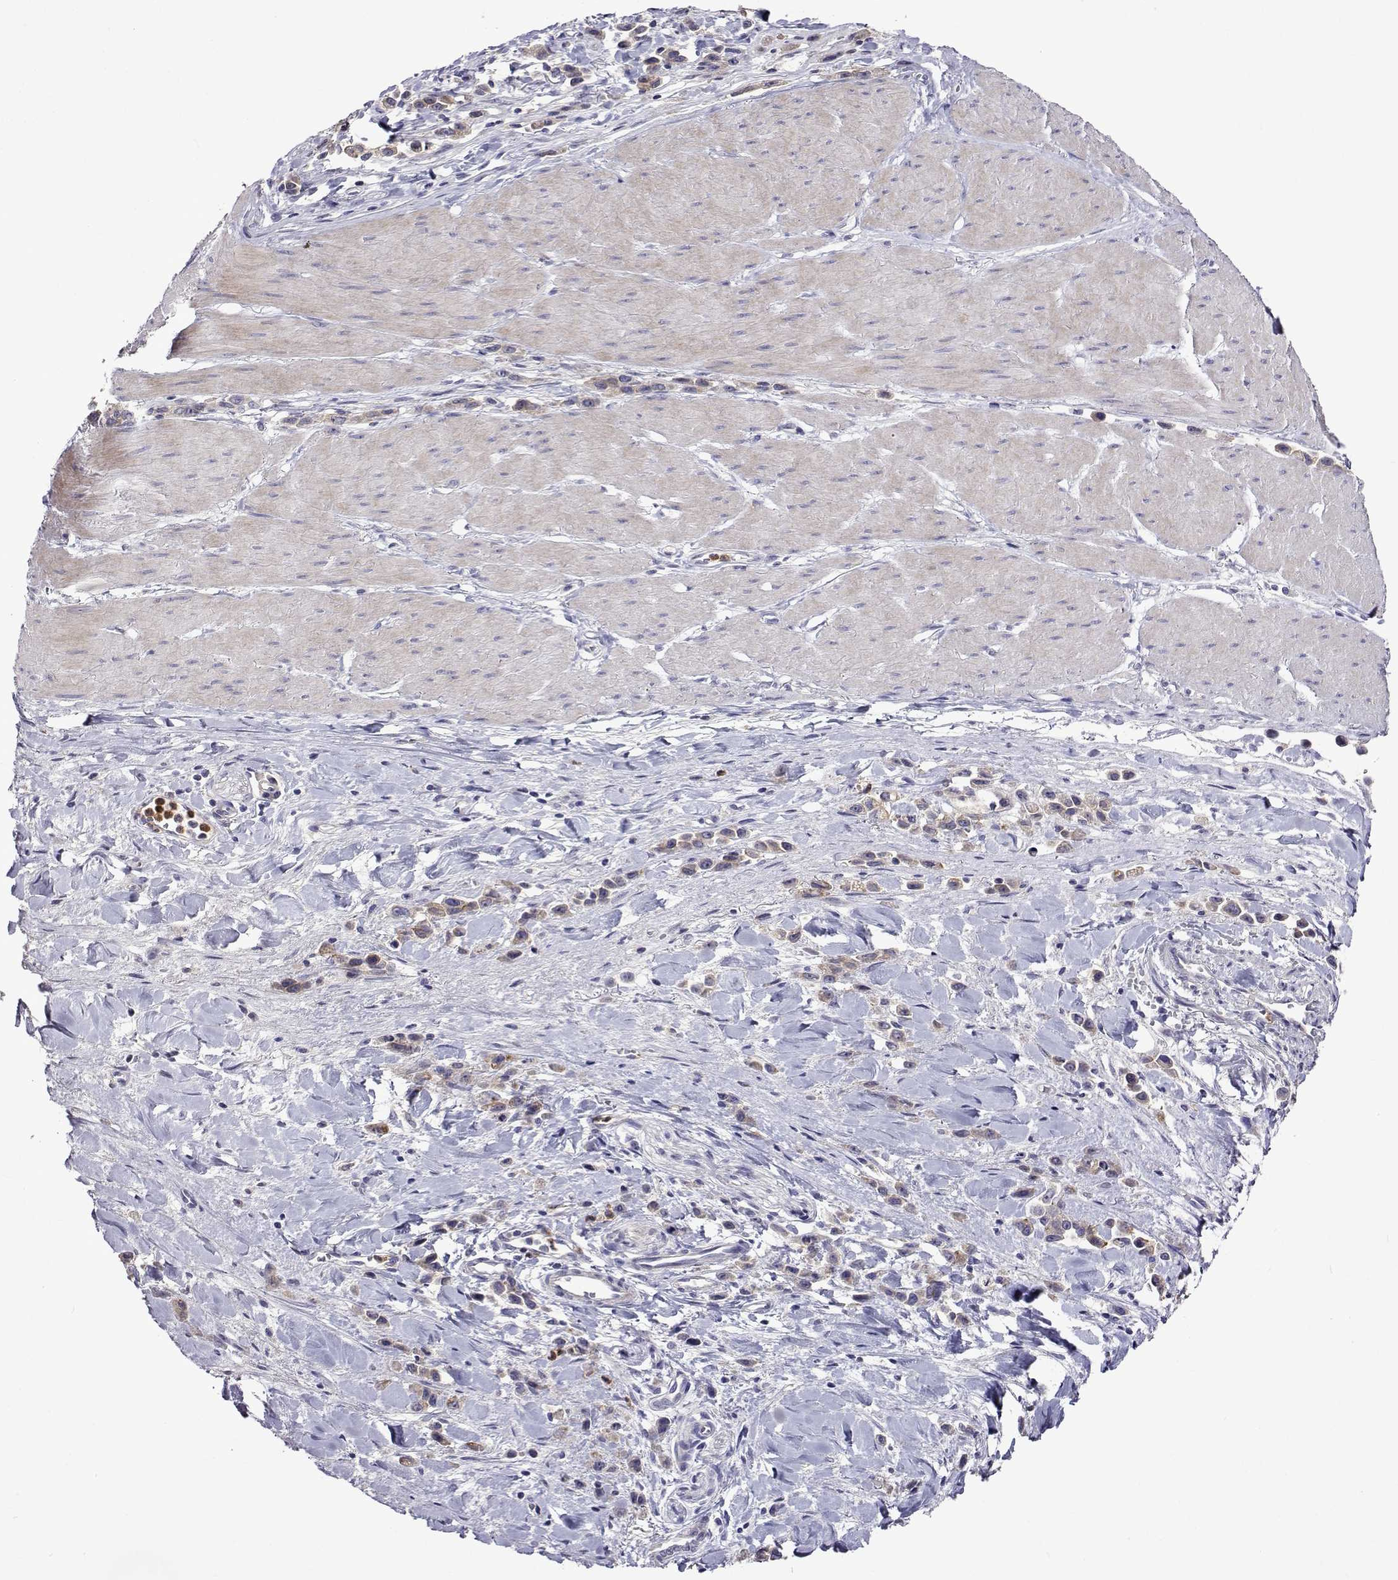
{"staining": {"intensity": "weak", "quantity": ">75%", "location": "cytoplasmic/membranous"}, "tissue": "stomach cancer", "cell_type": "Tumor cells", "image_type": "cancer", "snomed": [{"axis": "morphology", "description": "Adenocarcinoma, NOS"}, {"axis": "topography", "description": "Stomach"}], "caption": "Protein staining of adenocarcinoma (stomach) tissue displays weak cytoplasmic/membranous positivity in approximately >75% of tumor cells.", "gene": "SULT2A1", "patient": {"sex": "male", "age": 47}}